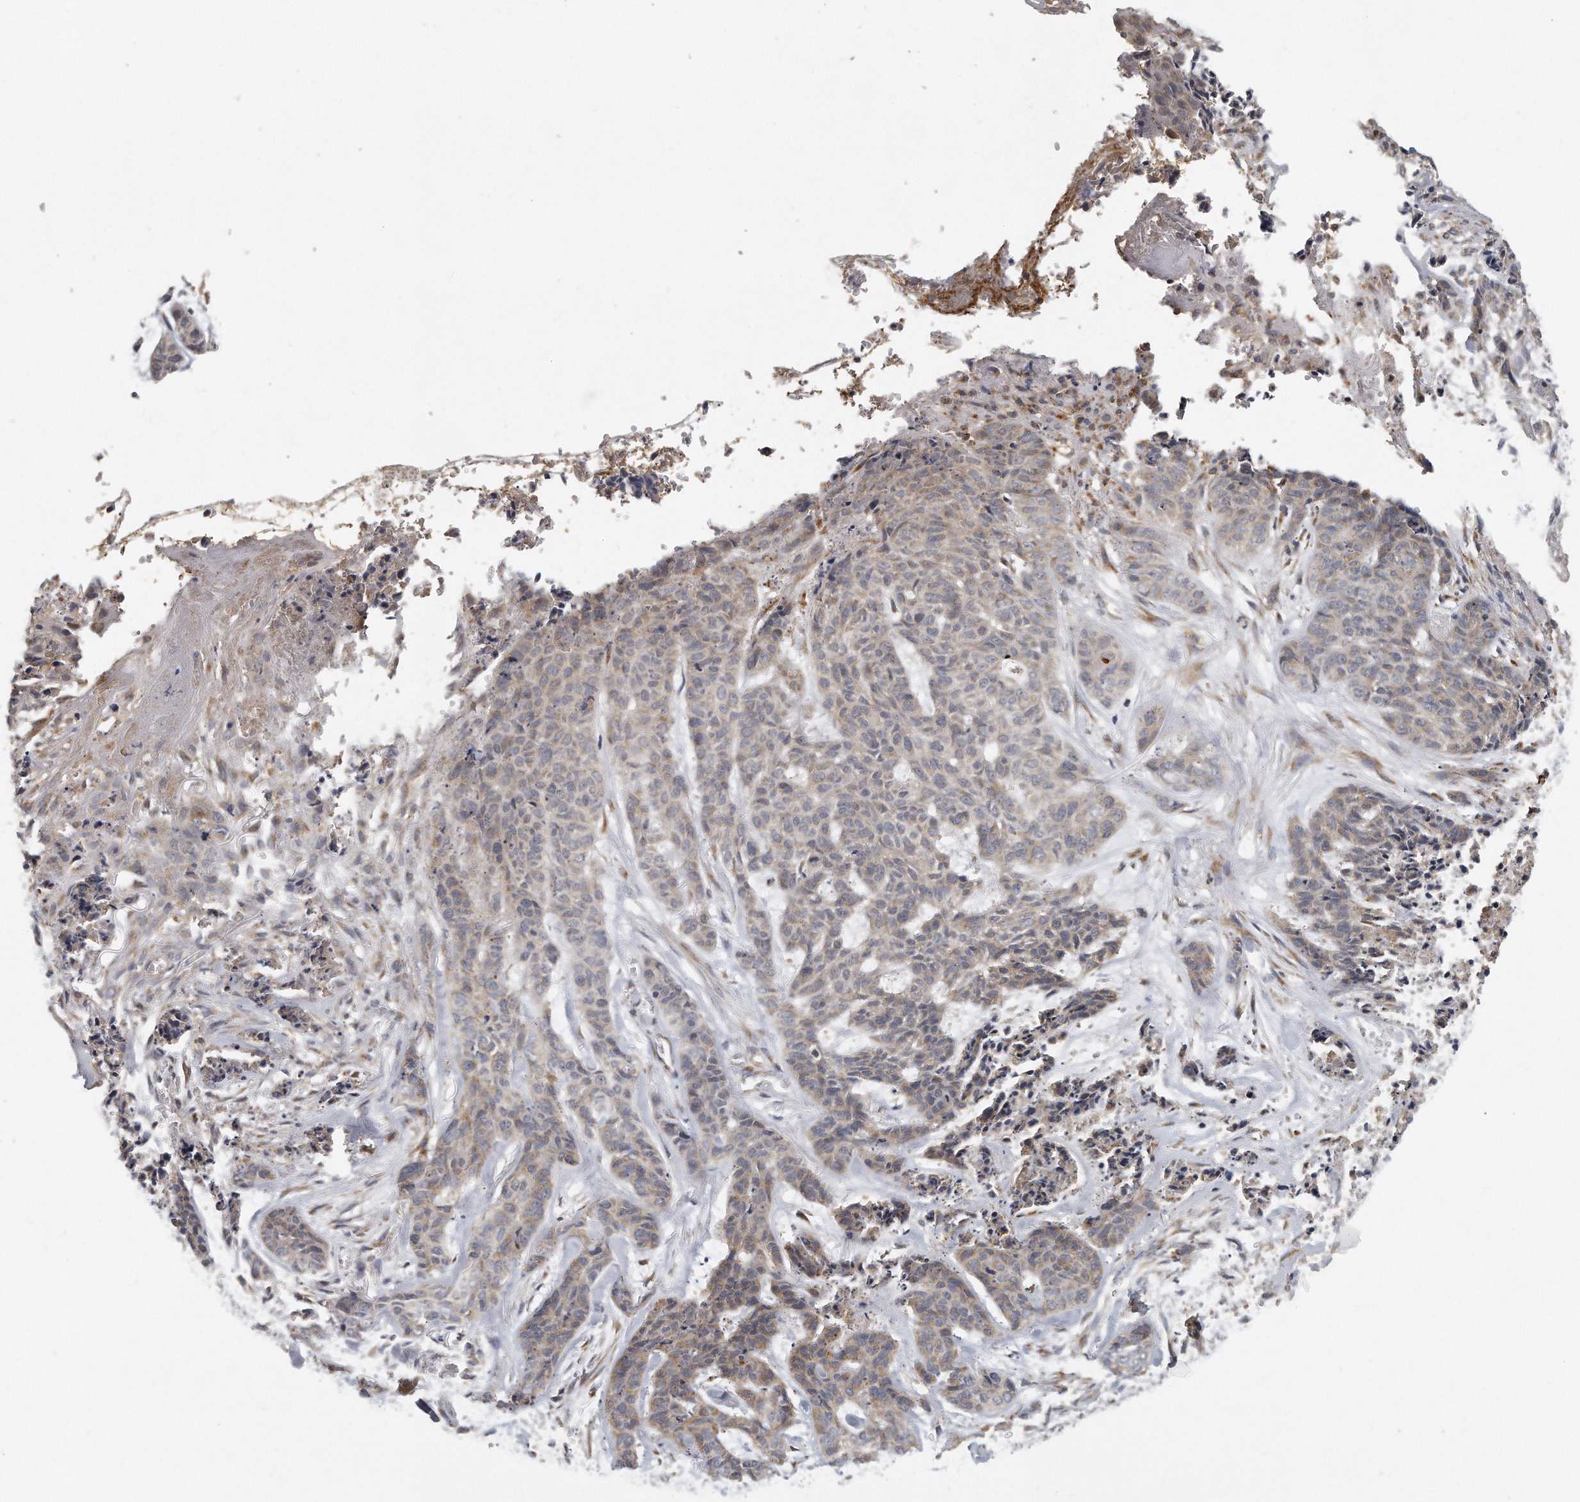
{"staining": {"intensity": "weak", "quantity": "<25%", "location": "cytoplasmic/membranous"}, "tissue": "skin cancer", "cell_type": "Tumor cells", "image_type": "cancer", "snomed": [{"axis": "morphology", "description": "Basal cell carcinoma"}, {"axis": "topography", "description": "Skin"}], "caption": "Immunohistochemical staining of skin cancer shows no significant expression in tumor cells.", "gene": "TRAPPC14", "patient": {"sex": "female", "age": 64}}